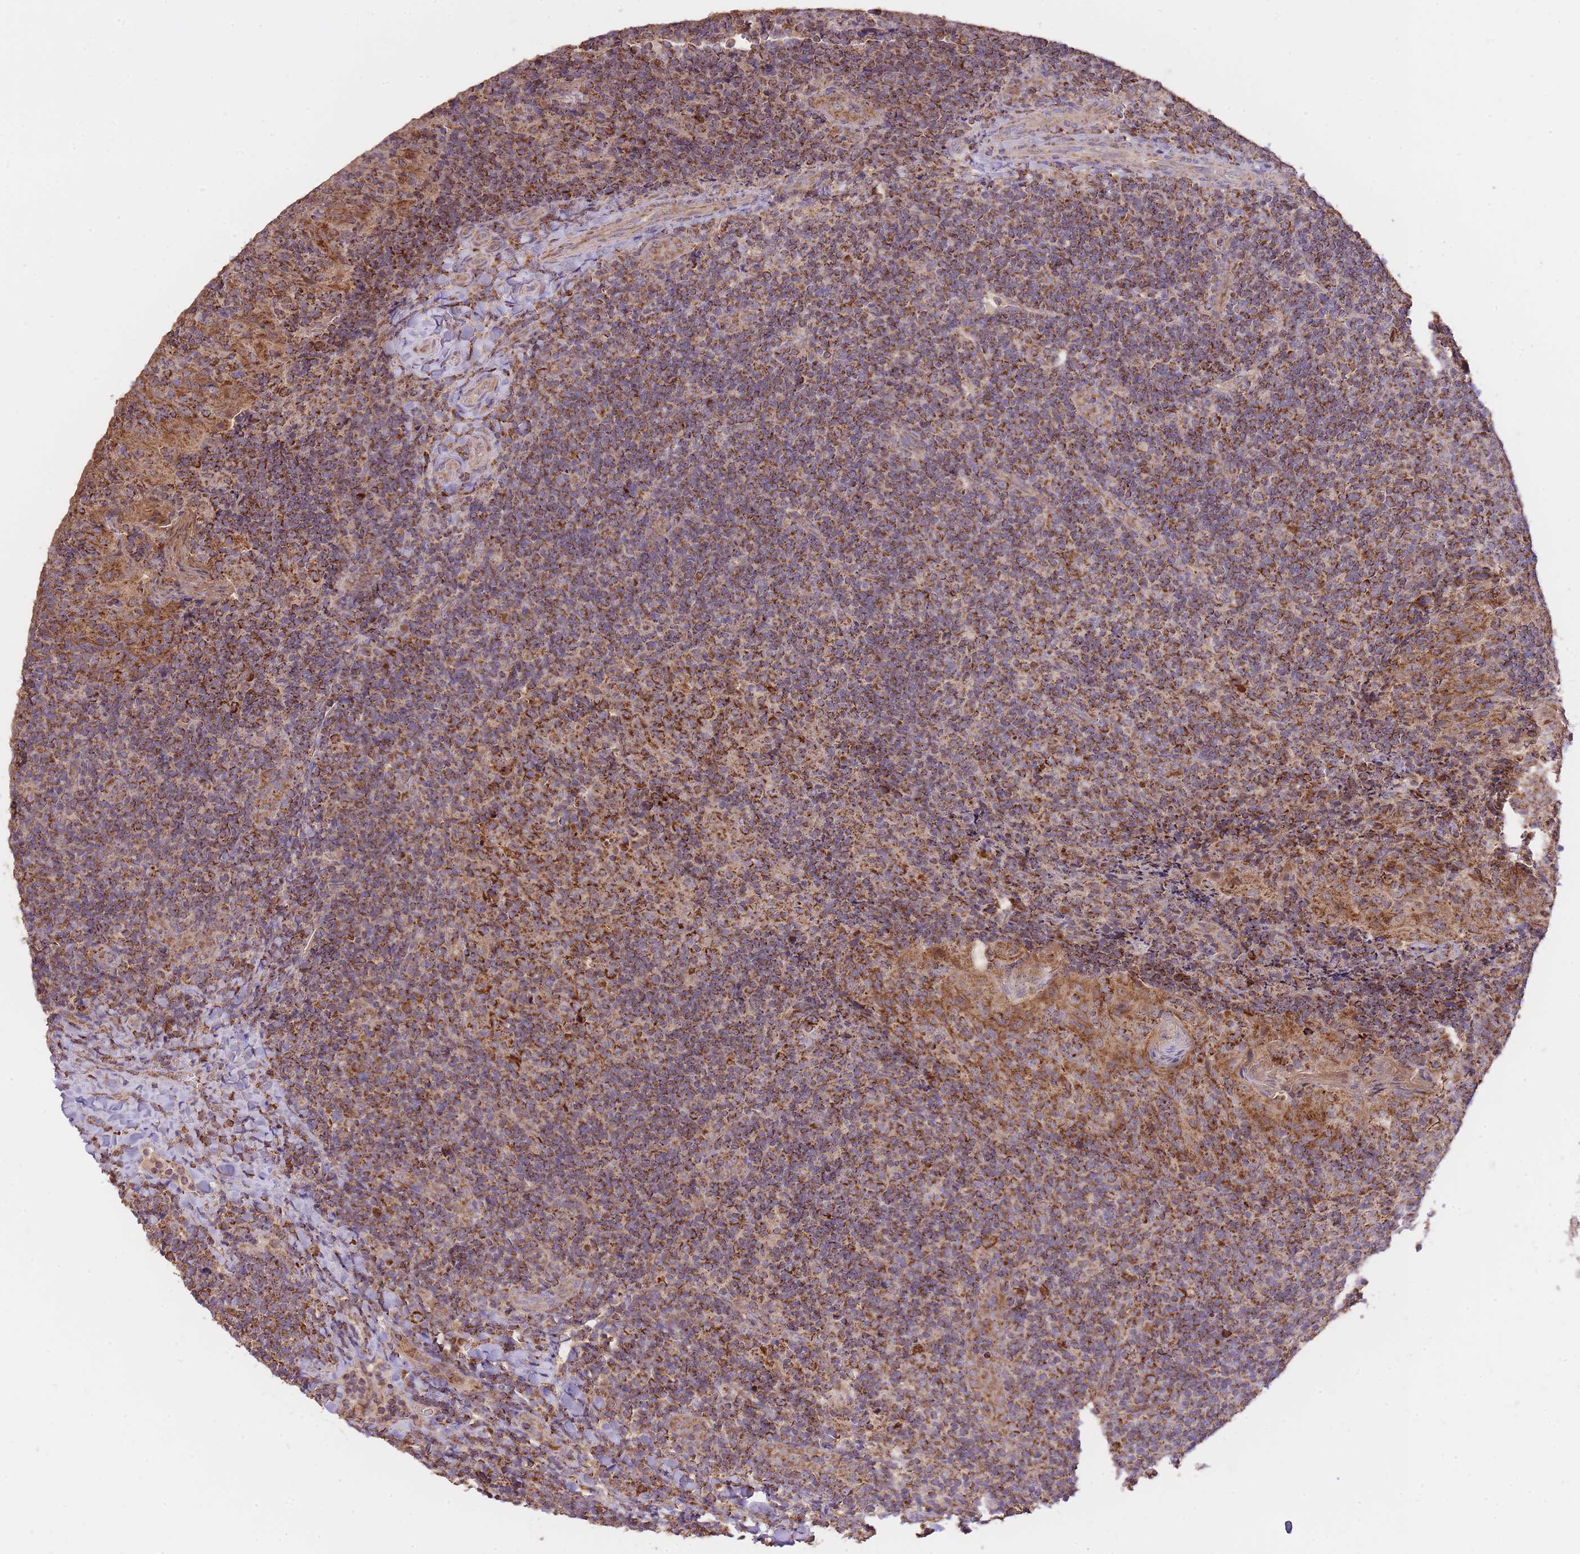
{"staining": {"intensity": "strong", "quantity": ">75%", "location": "cytoplasmic/membranous"}, "tissue": "tonsil", "cell_type": "Germinal center cells", "image_type": "normal", "snomed": [{"axis": "morphology", "description": "Normal tissue, NOS"}, {"axis": "topography", "description": "Tonsil"}], "caption": "IHC micrograph of unremarkable human tonsil stained for a protein (brown), which exhibits high levels of strong cytoplasmic/membranous staining in approximately >75% of germinal center cells.", "gene": "PREP", "patient": {"sex": "male", "age": 17}}